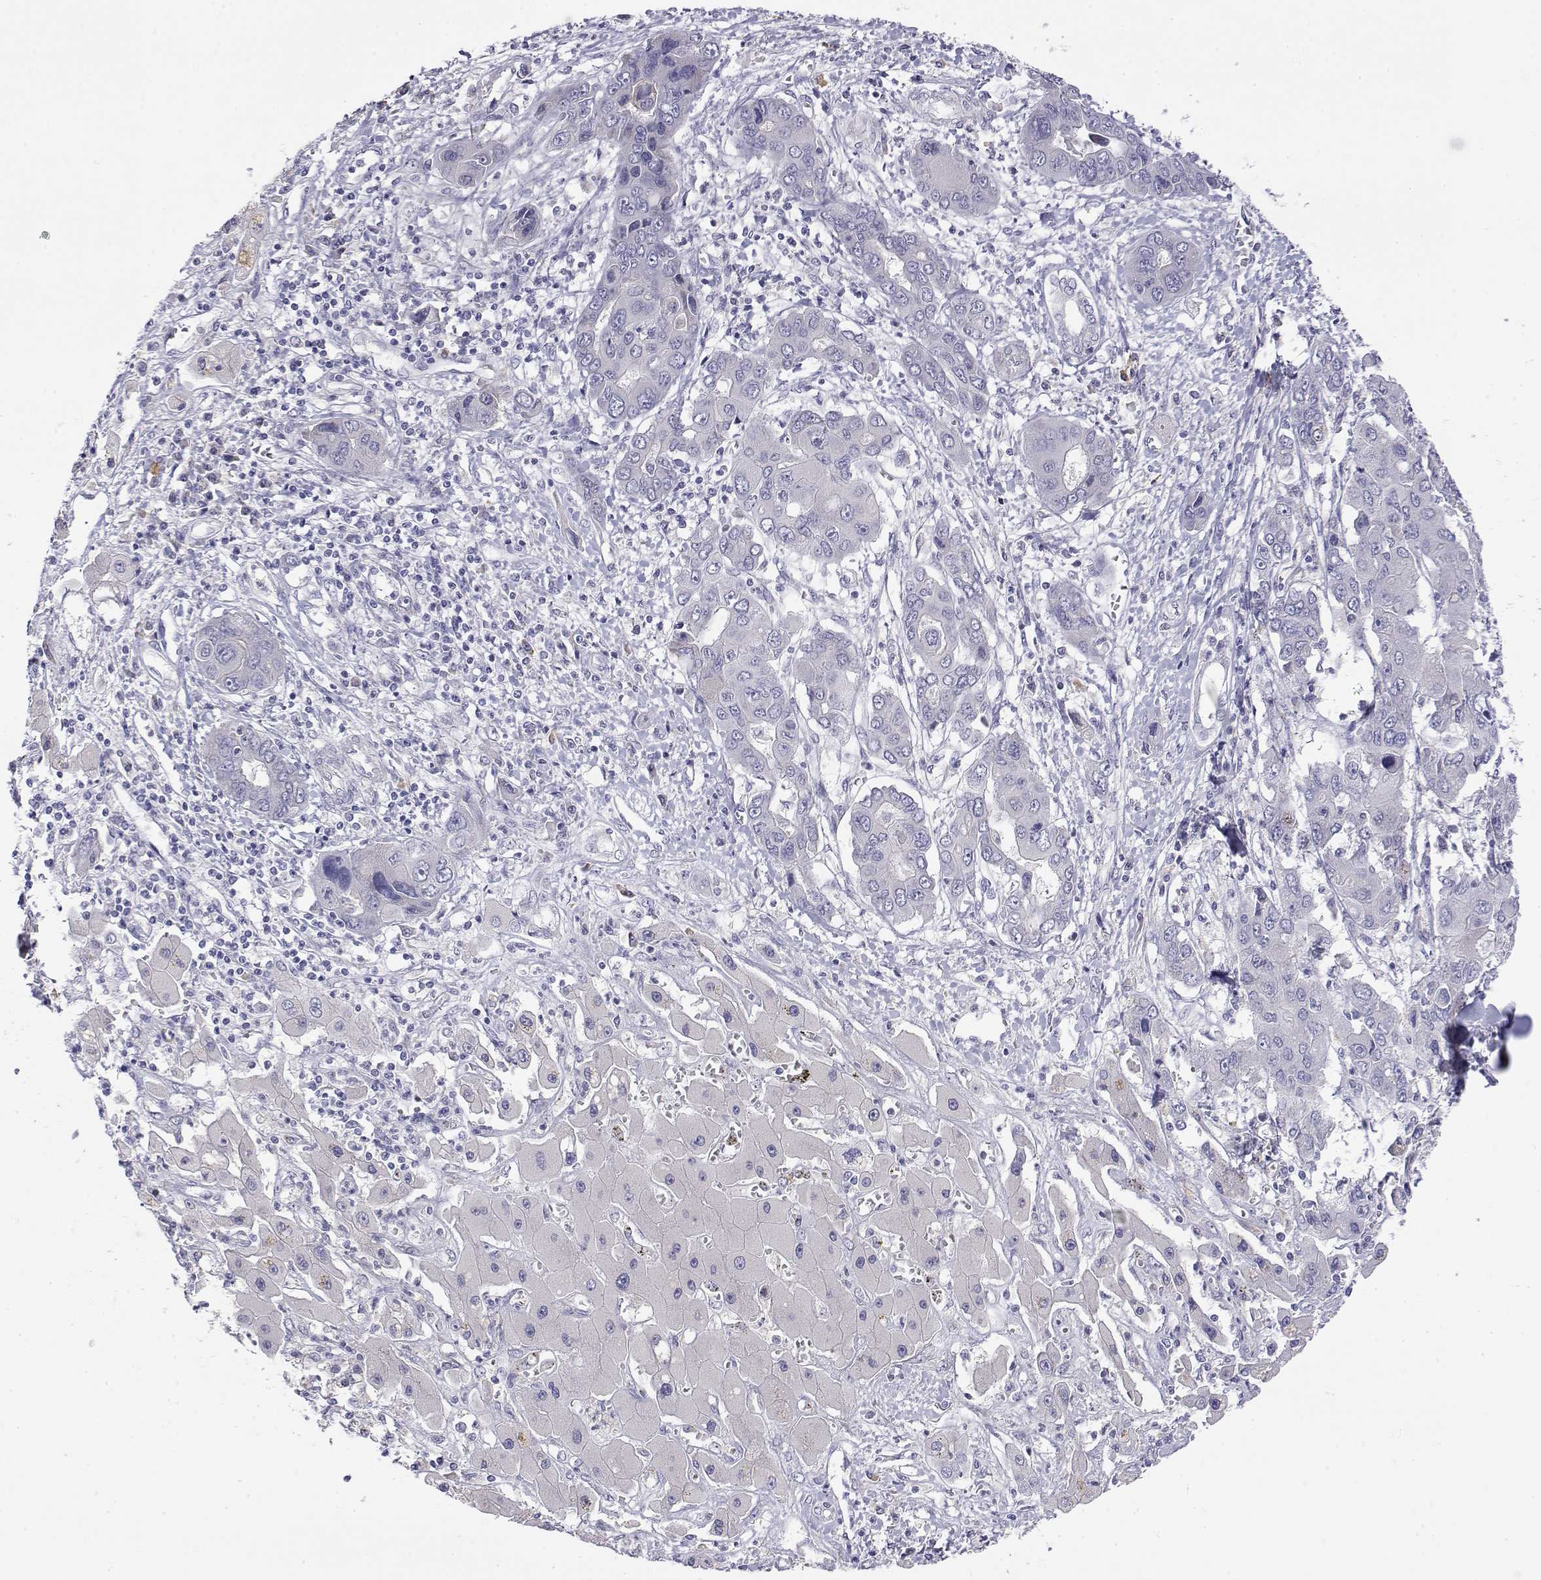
{"staining": {"intensity": "negative", "quantity": "none", "location": "none"}, "tissue": "liver cancer", "cell_type": "Tumor cells", "image_type": "cancer", "snomed": [{"axis": "morphology", "description": "Cholangiocarcinoma"}, {"axis": "topography", "description": "Liver"}], "caption": "Tumor cells are negative for brown protein staining in cholangiocarcinoma (liver).", "gene": "LY6D", "patient": {"sex": "male", "age": 67}}